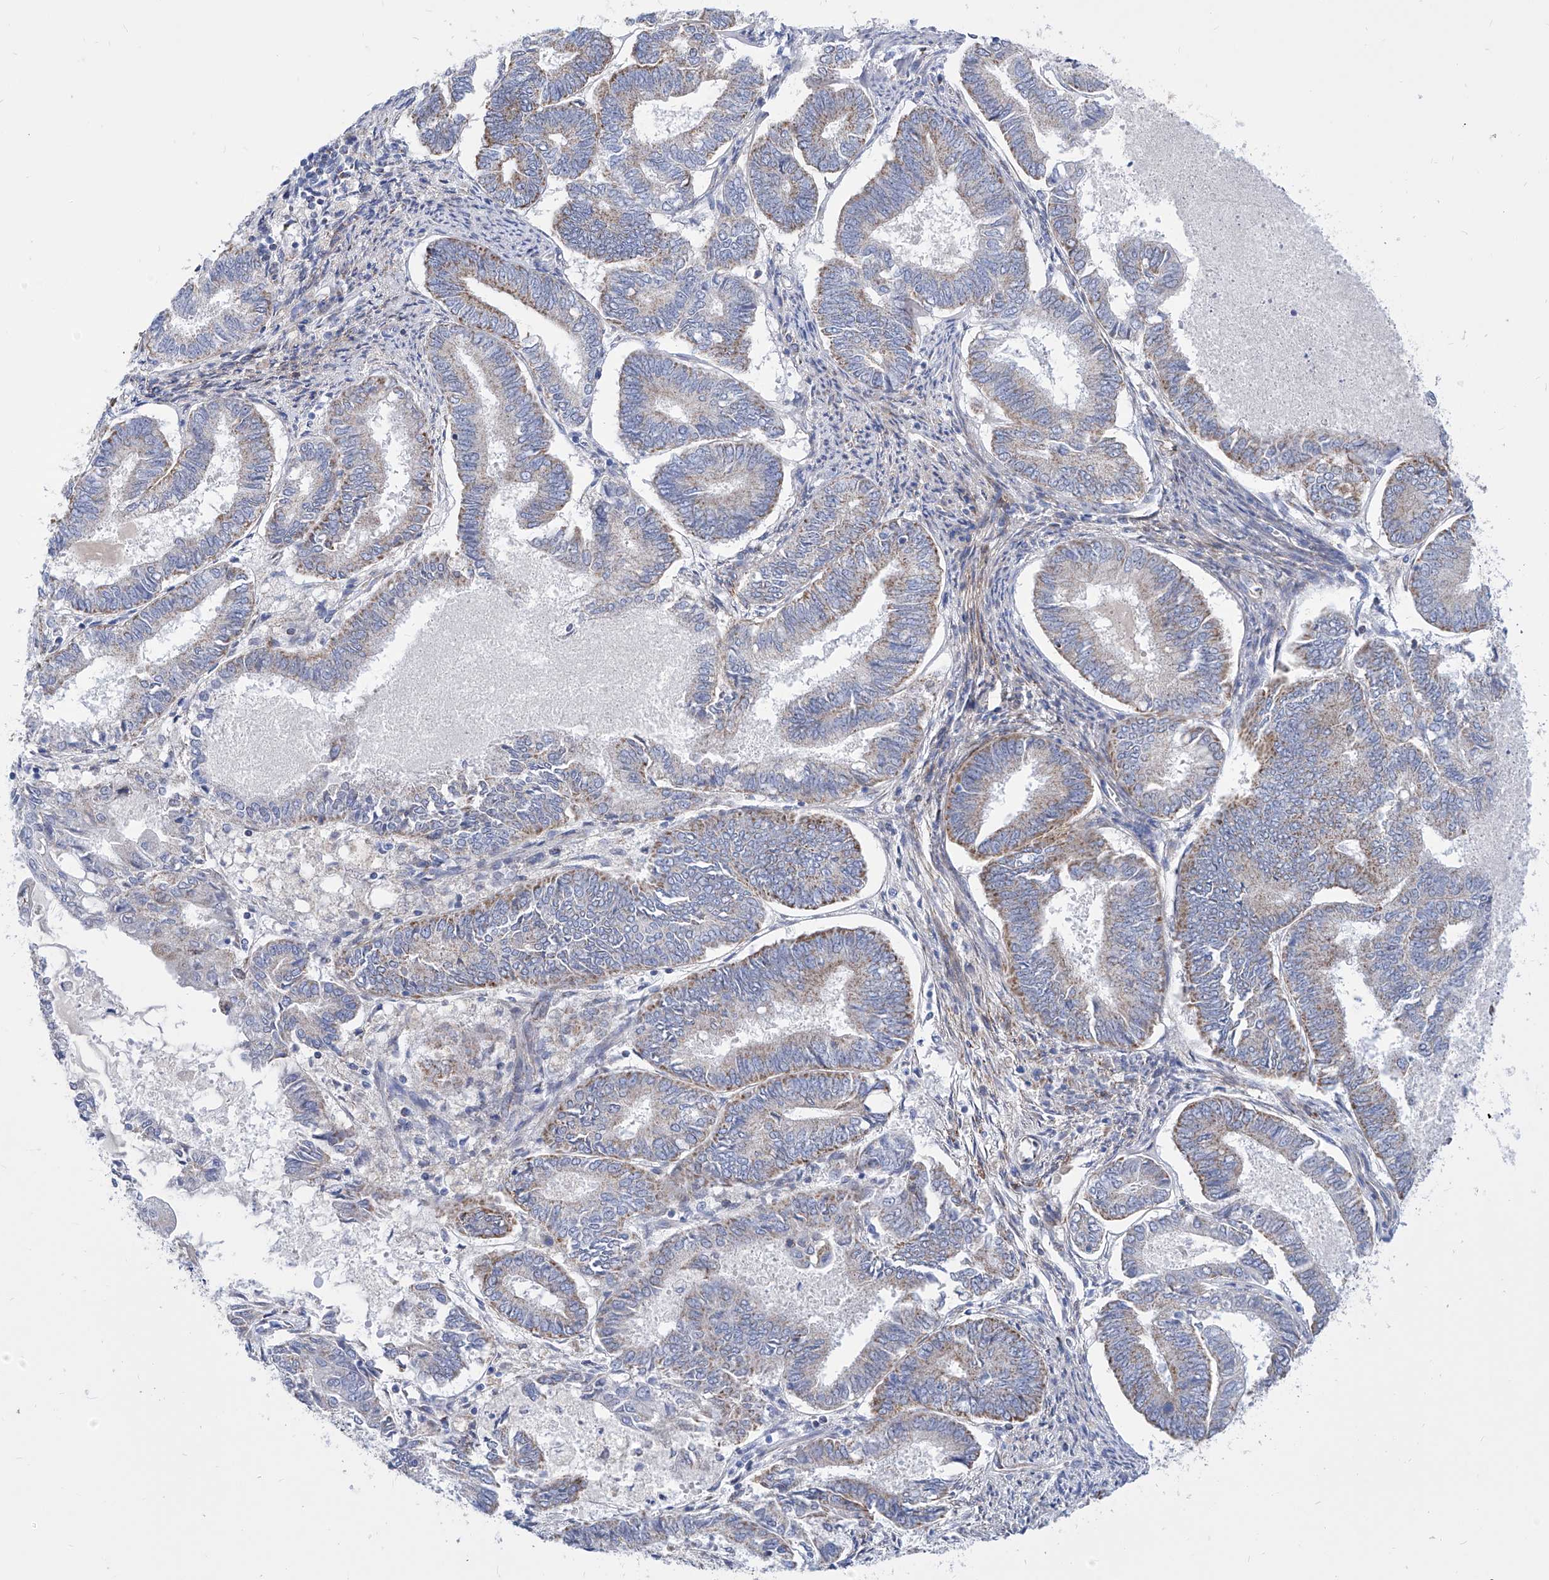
{"staining": {"intensity": "moderate", "quantity": "25%-75%", "location": "cytoplasmic/membranous"}, "tissue": "endometrial cancer", "cell_type": "Tumor cells", "image_type": "cancer", "snomed": [{"axis": "morphology", "description": "Adenocarcinoma, NOS"}, {"axis": "topography", "description": "Endometrium"}], "caption": "Endometrial cancer (adenocarcinoma) stained with IHC reveals moderate cytoplasmic/membranous expression in about 25%-75% of tumor cells. (IHC, brightfield microscopy, high magnification).", "gene": "SRBD1", "patient": {"sex": "female", "age": 86}}